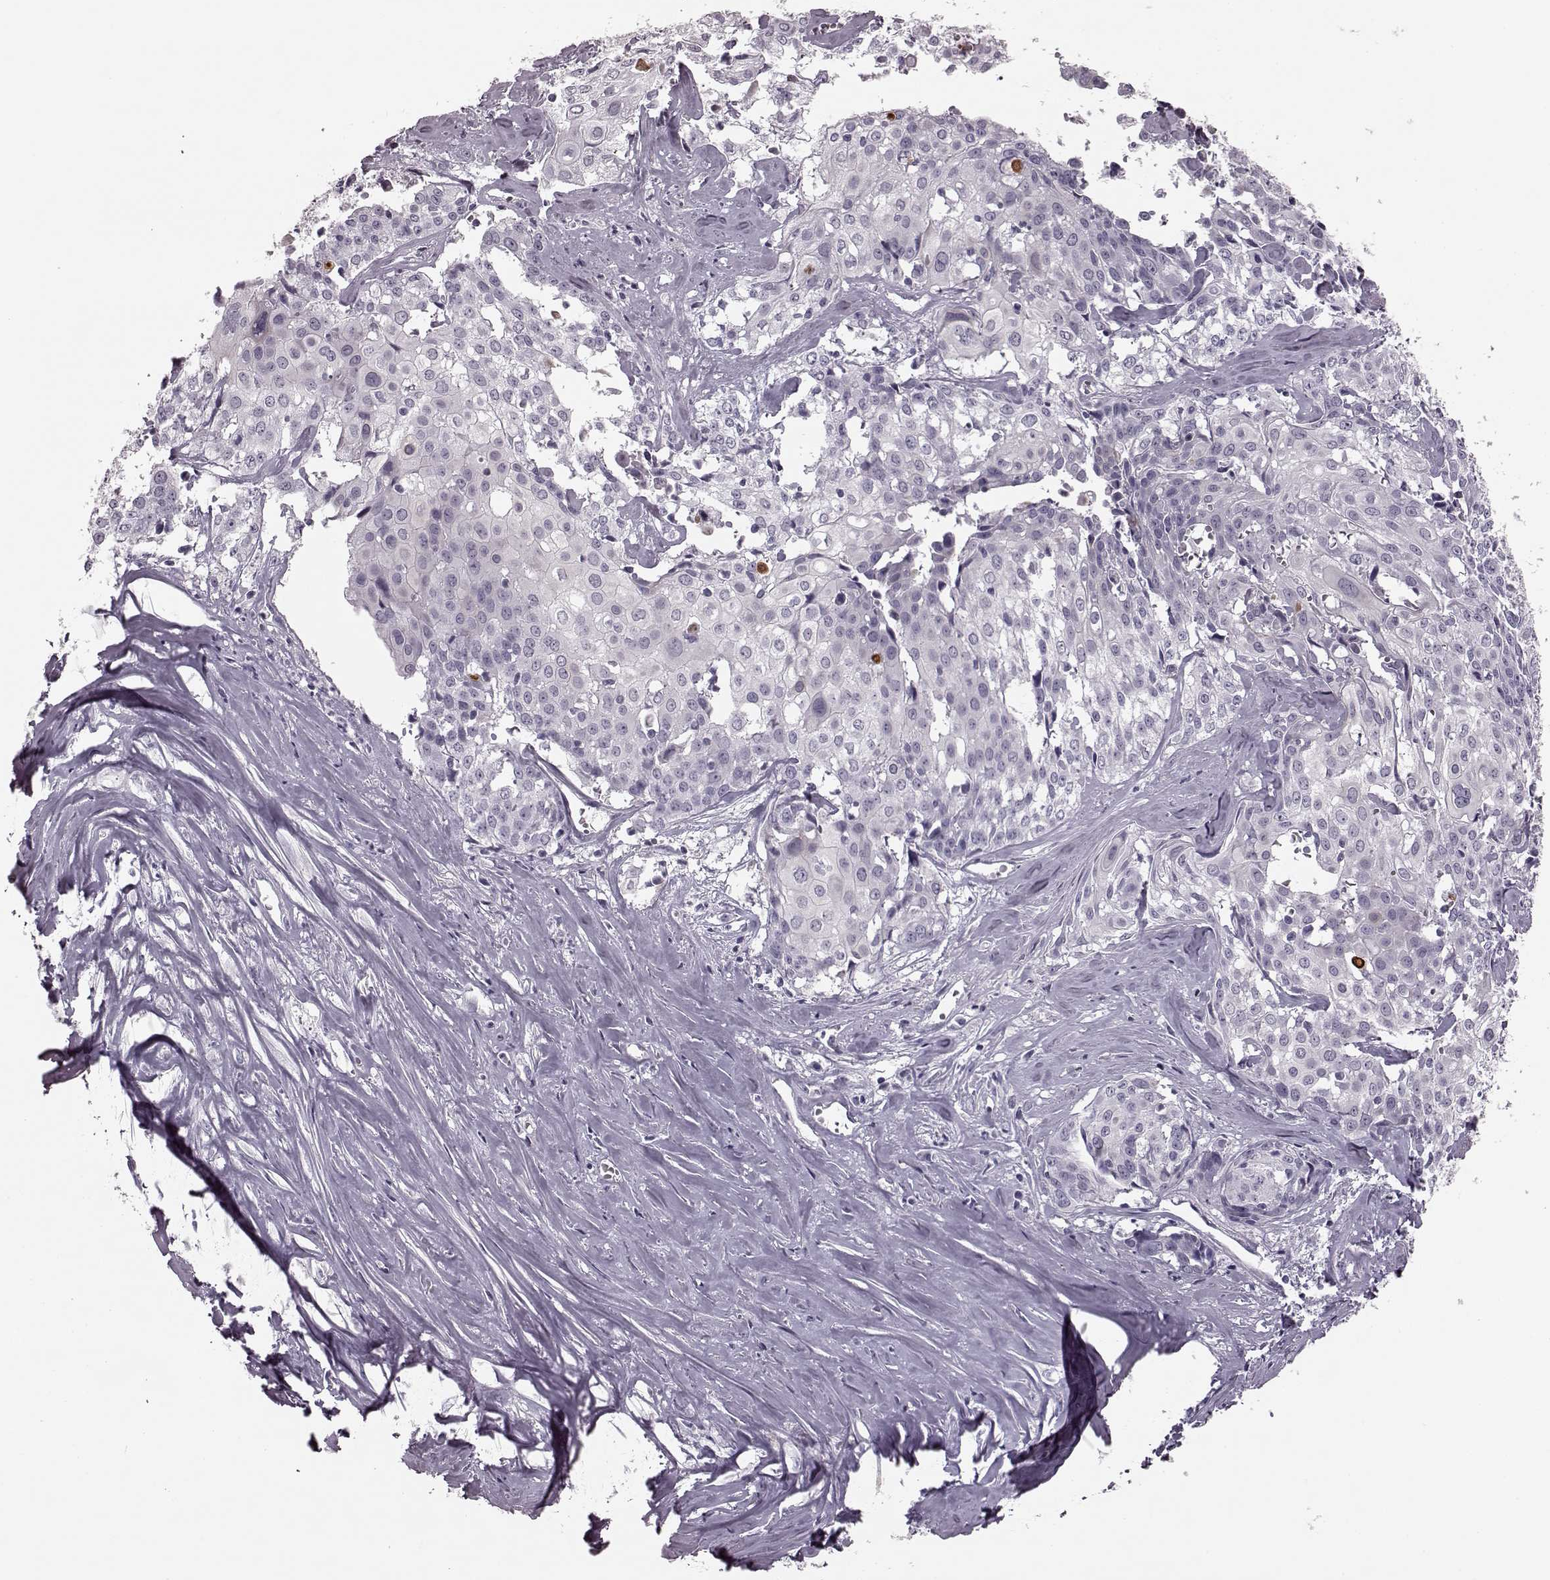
{"staining": {"intensity": "negative", "quantity": "none", "location": "none"}, "tissue": "cervical cancer", "cell_type": "Tumor cells", "image_type": "cancer", "snomed": [{"axis": "morphology", "description": "Squamous cell carcinoma, NOS"}, {"axis": "topography", "description": "Cervix"}], "caption": "The image displays no staining of tumor cells in cervical squamous cell carcinoma.", "gene": "TRPM1", "patient": {"sex": "female", "age": 39}}